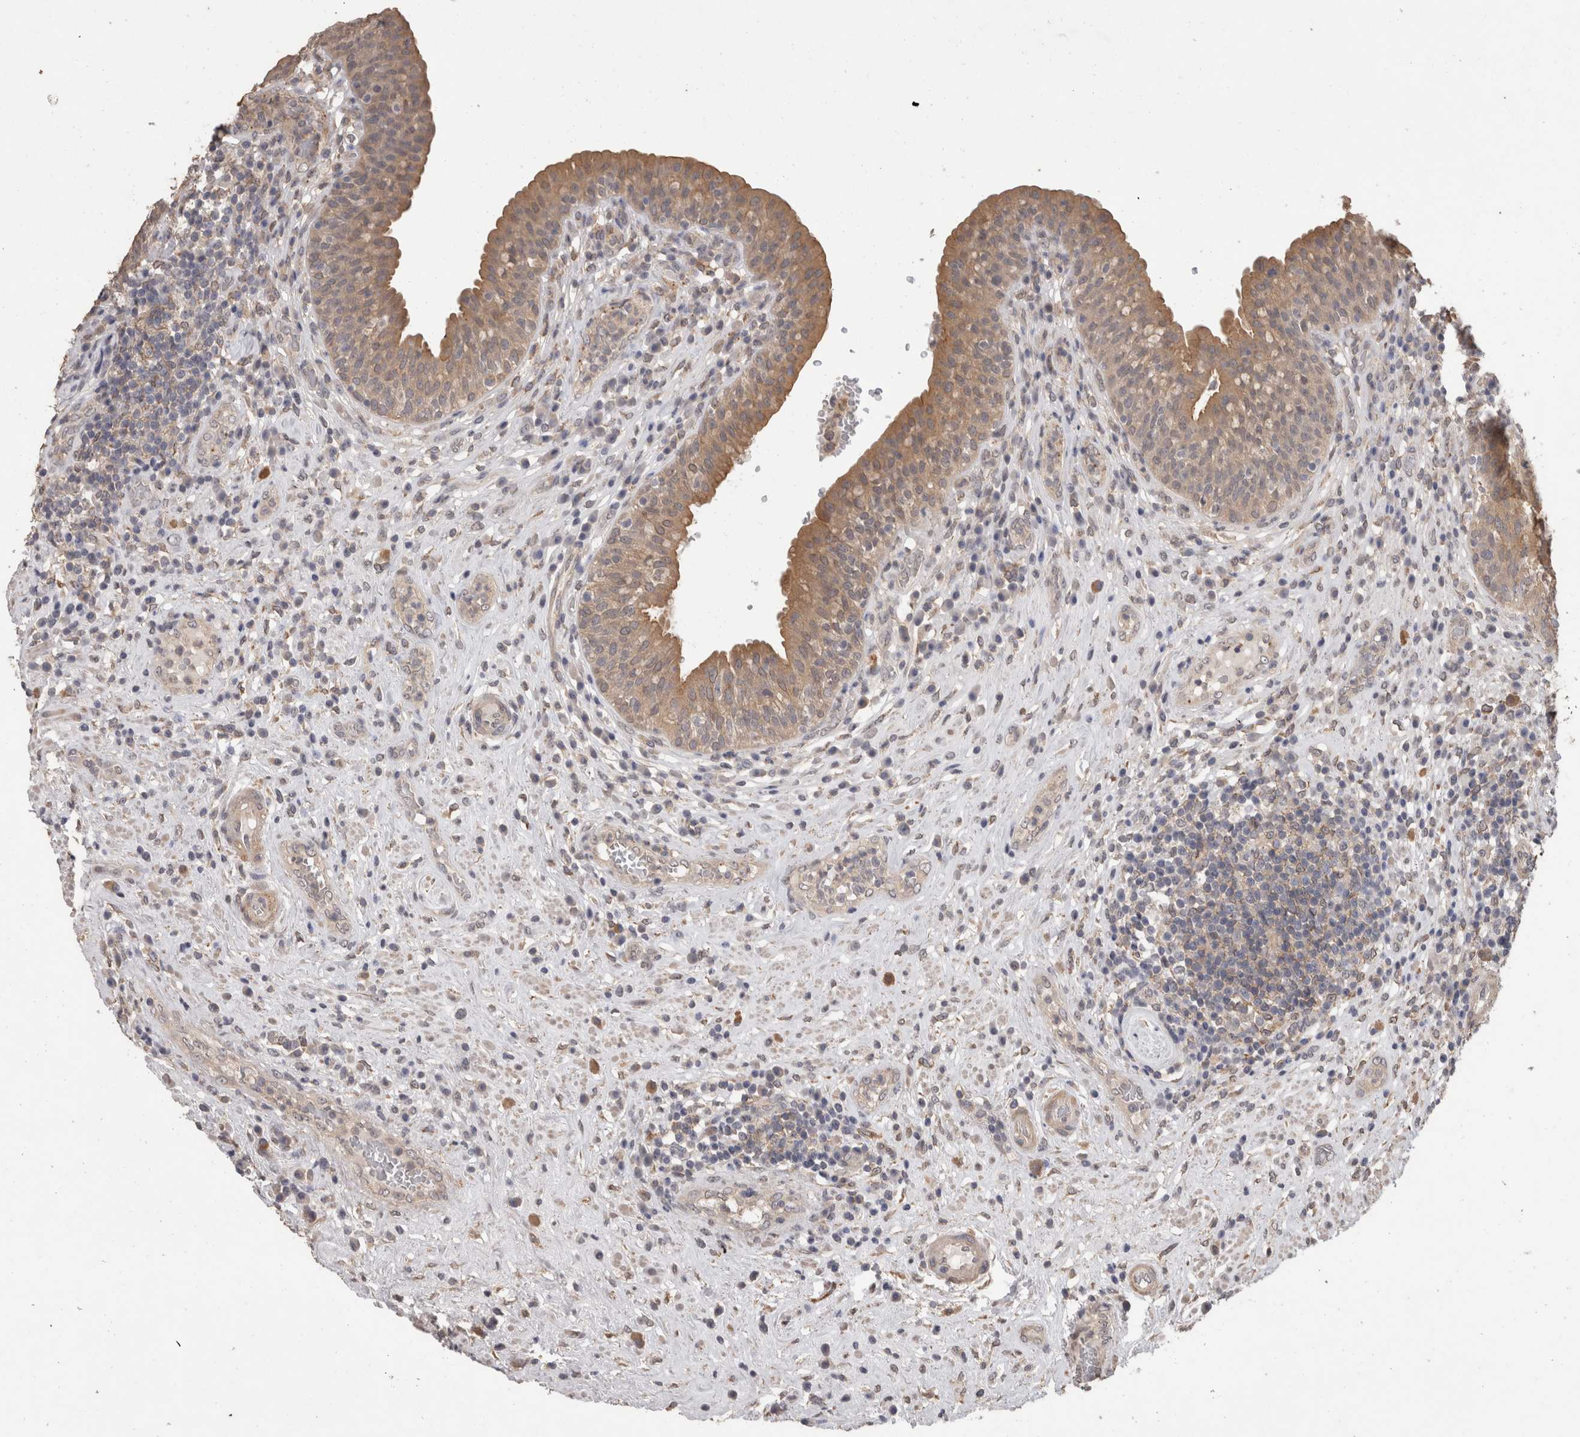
{"staining": {"intensity": "moderate", "quantity": ">75%", "location": "cytoplasmic/membranous"}, "tissue": "urinary bladder", "cell_type": "Urothelial cells", "image_type": "normal", "snomed": [{"axis": "morphology", "description": "Normal tissue, NOS"}, {"axis": "topography", "description": "Urinary bladder"}], "caption": "A medium amount of moderate cytoplasmic/membranous staining is identified in approximately >75% of urothelial cells in unremarkable urinary bladder.", "gene": "FHOD3", "patient": {"sex": "female", "age": 62}}